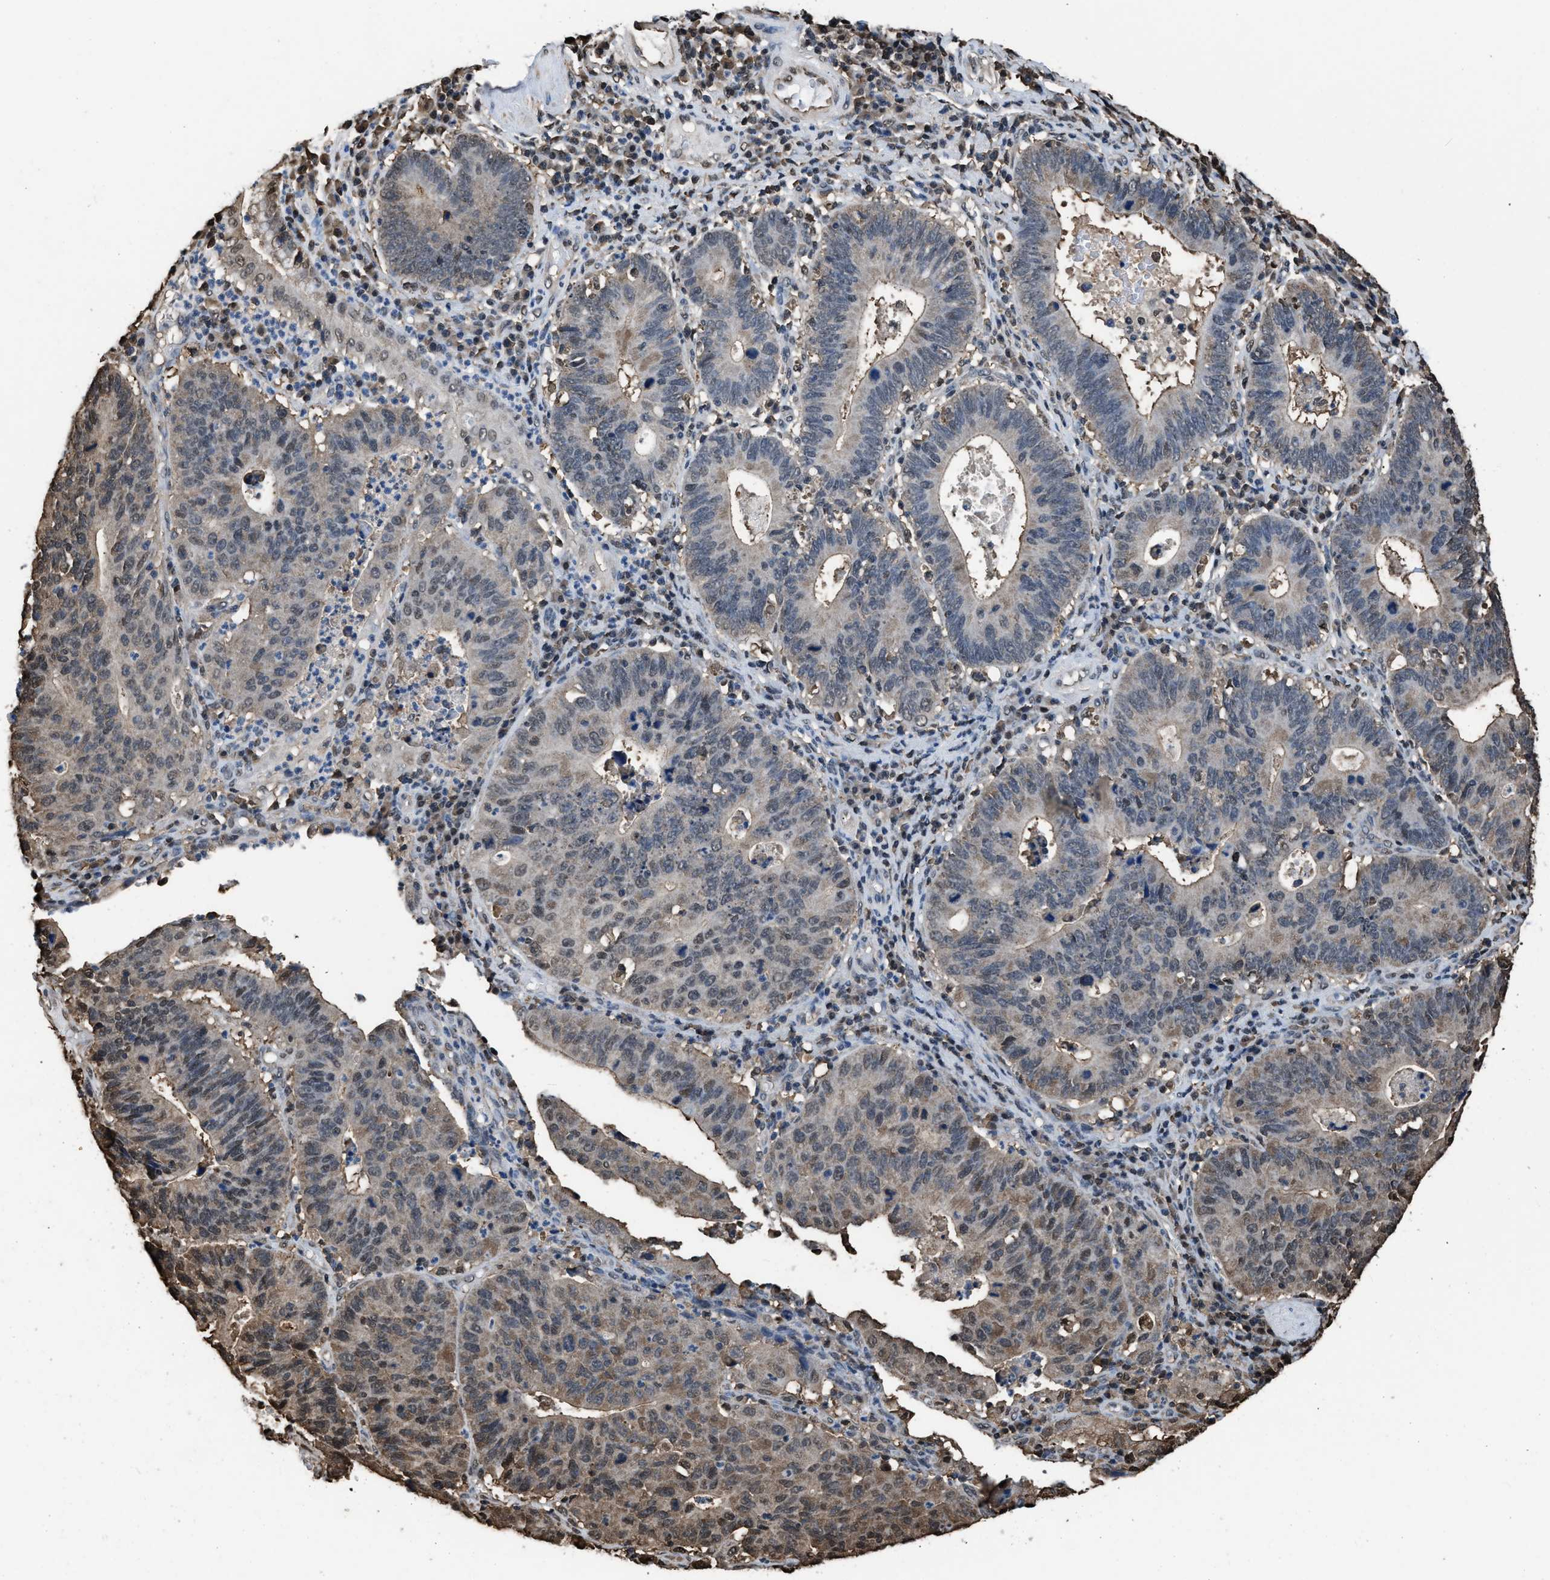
{"staining": {"intensity": "weak", "quantity": "<25%", "location": "cytoplasmic/membranous,nuclear"}, "tissue": "stomach cancer", "cell_type": "Tumor cells", "image_type": "cancer", "snomed": [{"axis": "morphology", "description": "Adenocarcinoma, NOS"}, {"axis": "topography", "description": "Stomach"}], "caption": "IHC of human adenocarcinoma (stomach) displays no staining in tumor cells.", "gene": "FNTA", "patient": {"sex": "male", "age": 59}}